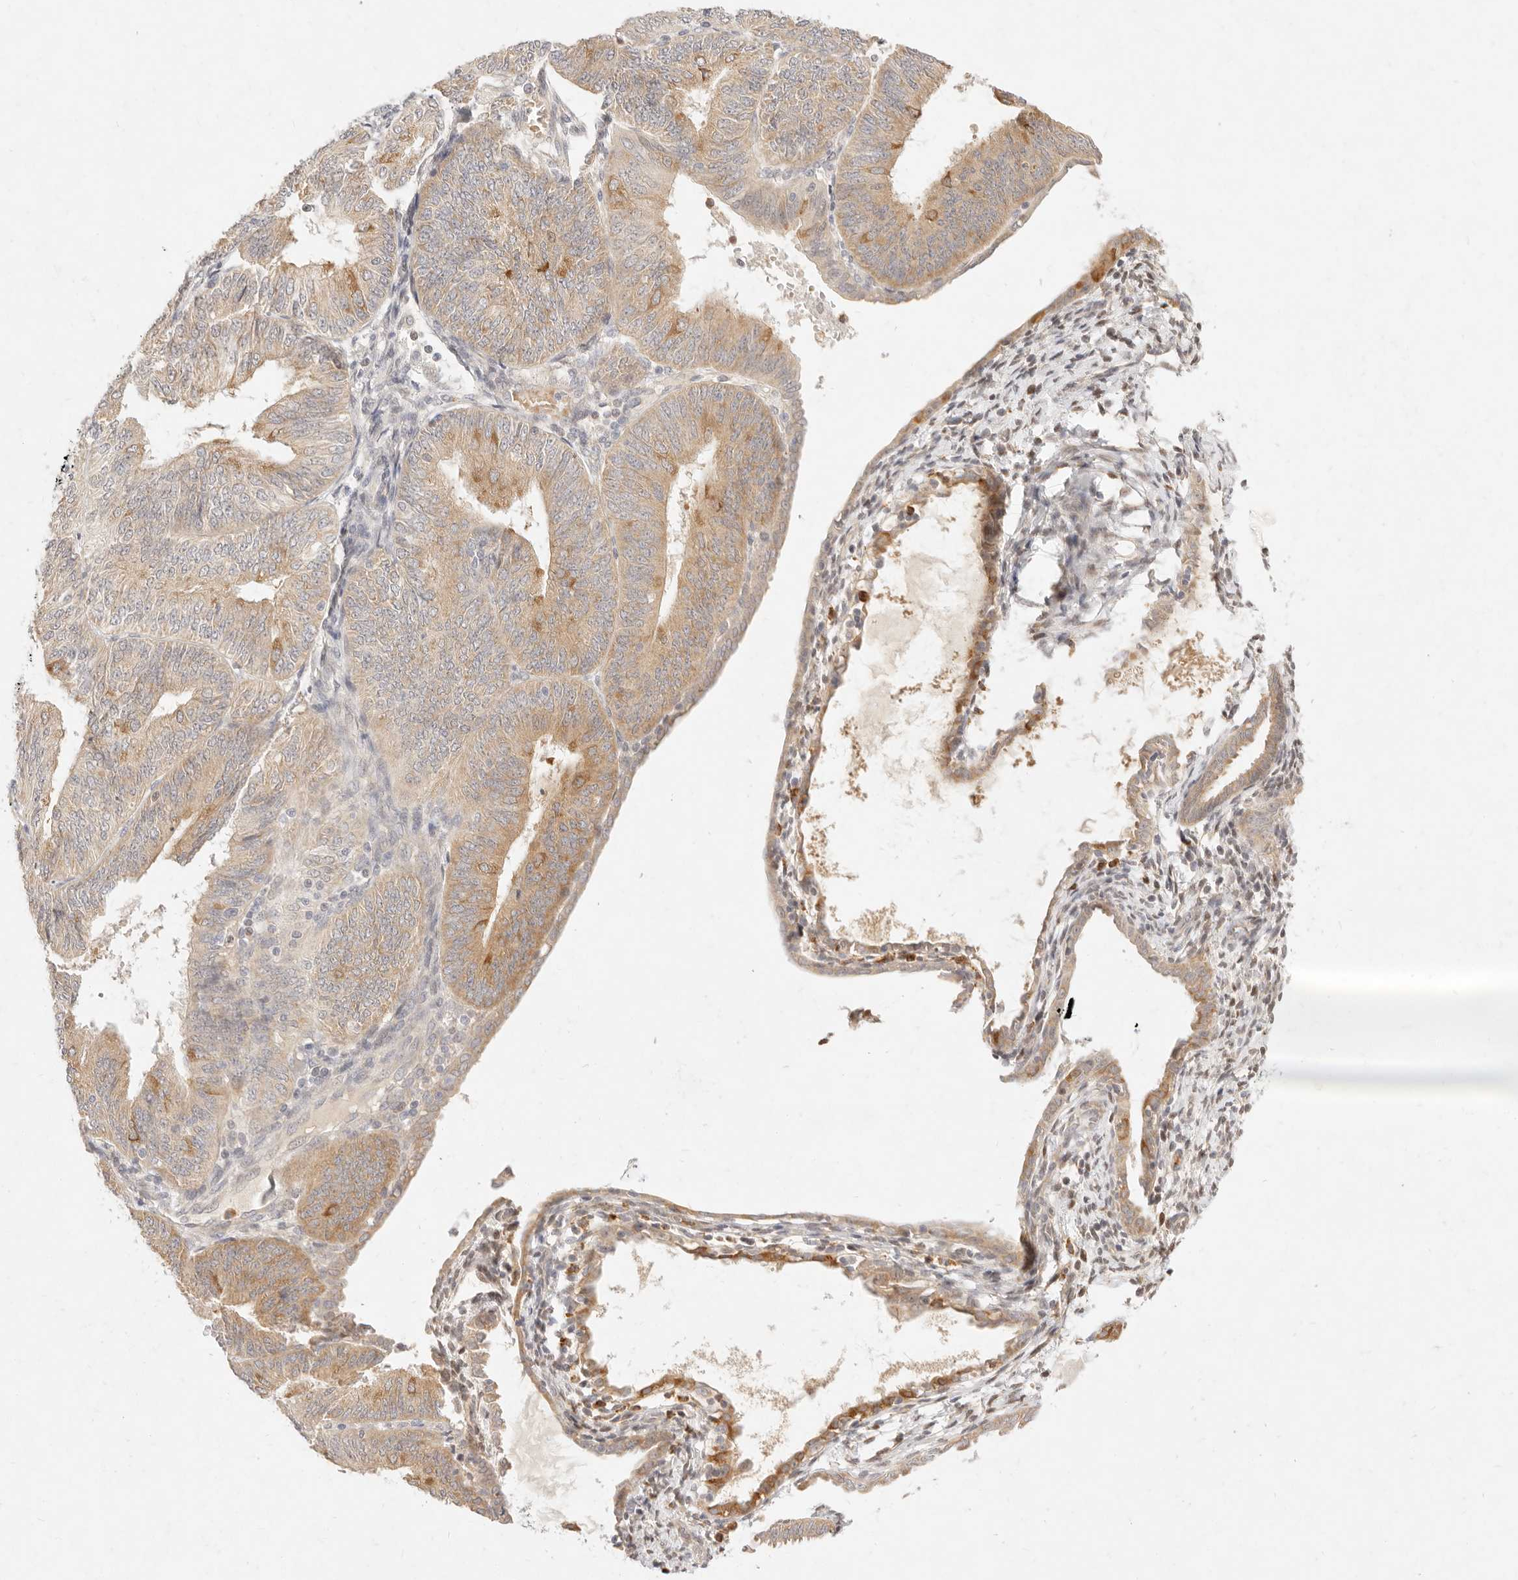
{"staining": {"intensity": "moderate", "quantity": "25%-75%", "location": "cytoplasmic/membranous"}, "tissue": "endometrial cancer", "cell_type": "Tumor cells", "image_type": "cancer", "snomed": [{"axis": "morphology", "description": "Adenocarcinoma, NOS"}, {"axis": "topography", "description": "Endometrium"}], "caption": "About 25%-75% of tumor cells in human endometrial cancer (adenocarcinoma) display moderate cytoplasmic/membranous protein staining as visualized by brown immunohistochemical staining.", "gene": "ASCL3", "patient": {"sex": "female", "age": 58}}